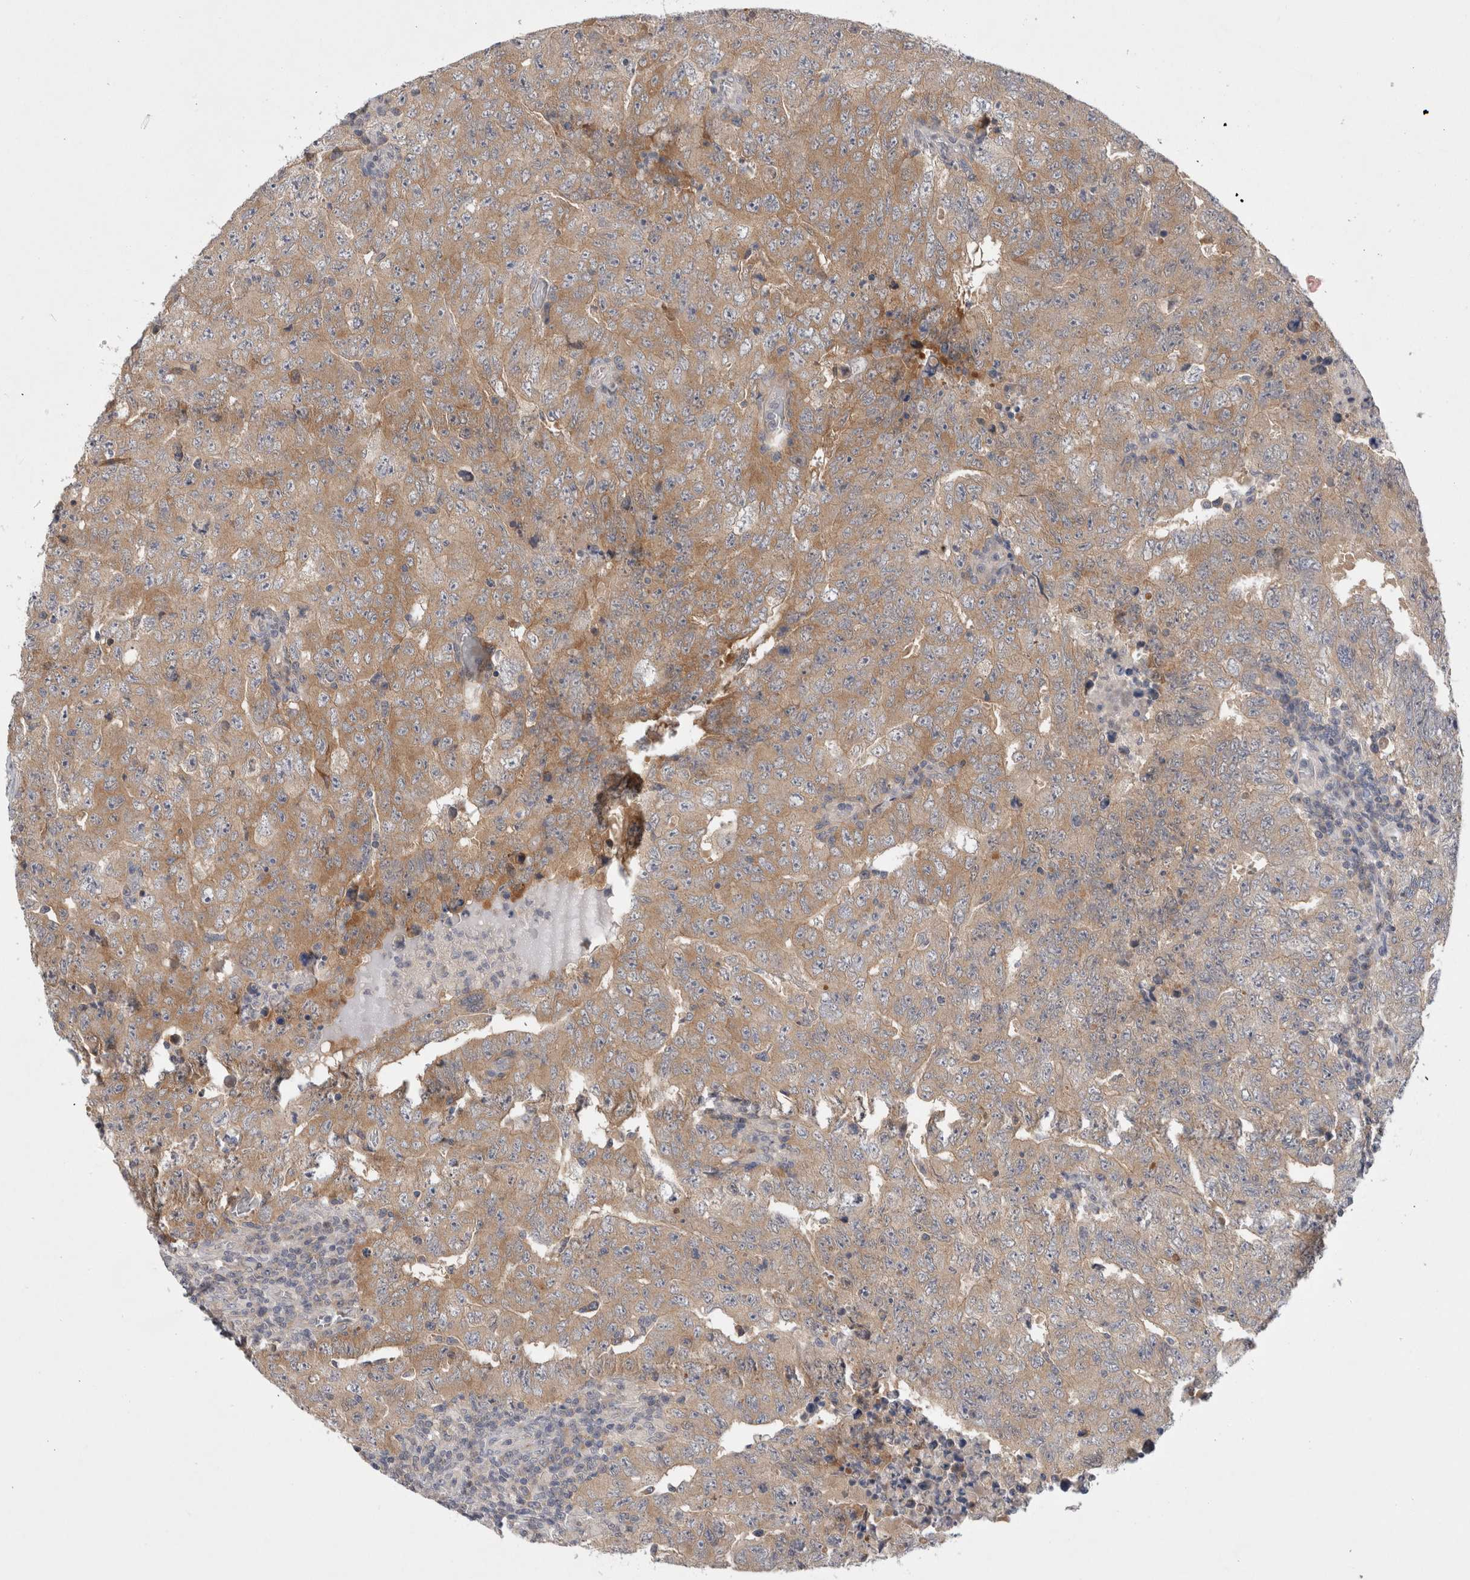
{"staining": {"intensity": "moderate", "quantity": ">75%", "location": "cytoplasmic/membranous"}, "tissue": "testis cancer", "cell_type": "Tumor cells", "image_type": "cancer", "snomed": [{"axis": "morphology", "description": "Carcinoma, Embryonal, NOS"}, {"axis": "topography", "description": "Testis"}], "caption": "Brown immunohistochemical staining in human testis cancer displays moderate cytoplasmic/membranous staining in about >75% of tumor cells. The staining was performed using DAB (3,3'-diaminobenzidine) to visualize the protein expression in brown, while the nuclei were stained in blue with hematoxylin (Magnification: 20x).", "gene": "CERS3", "patient": {"sex": "male", "age": 26}}